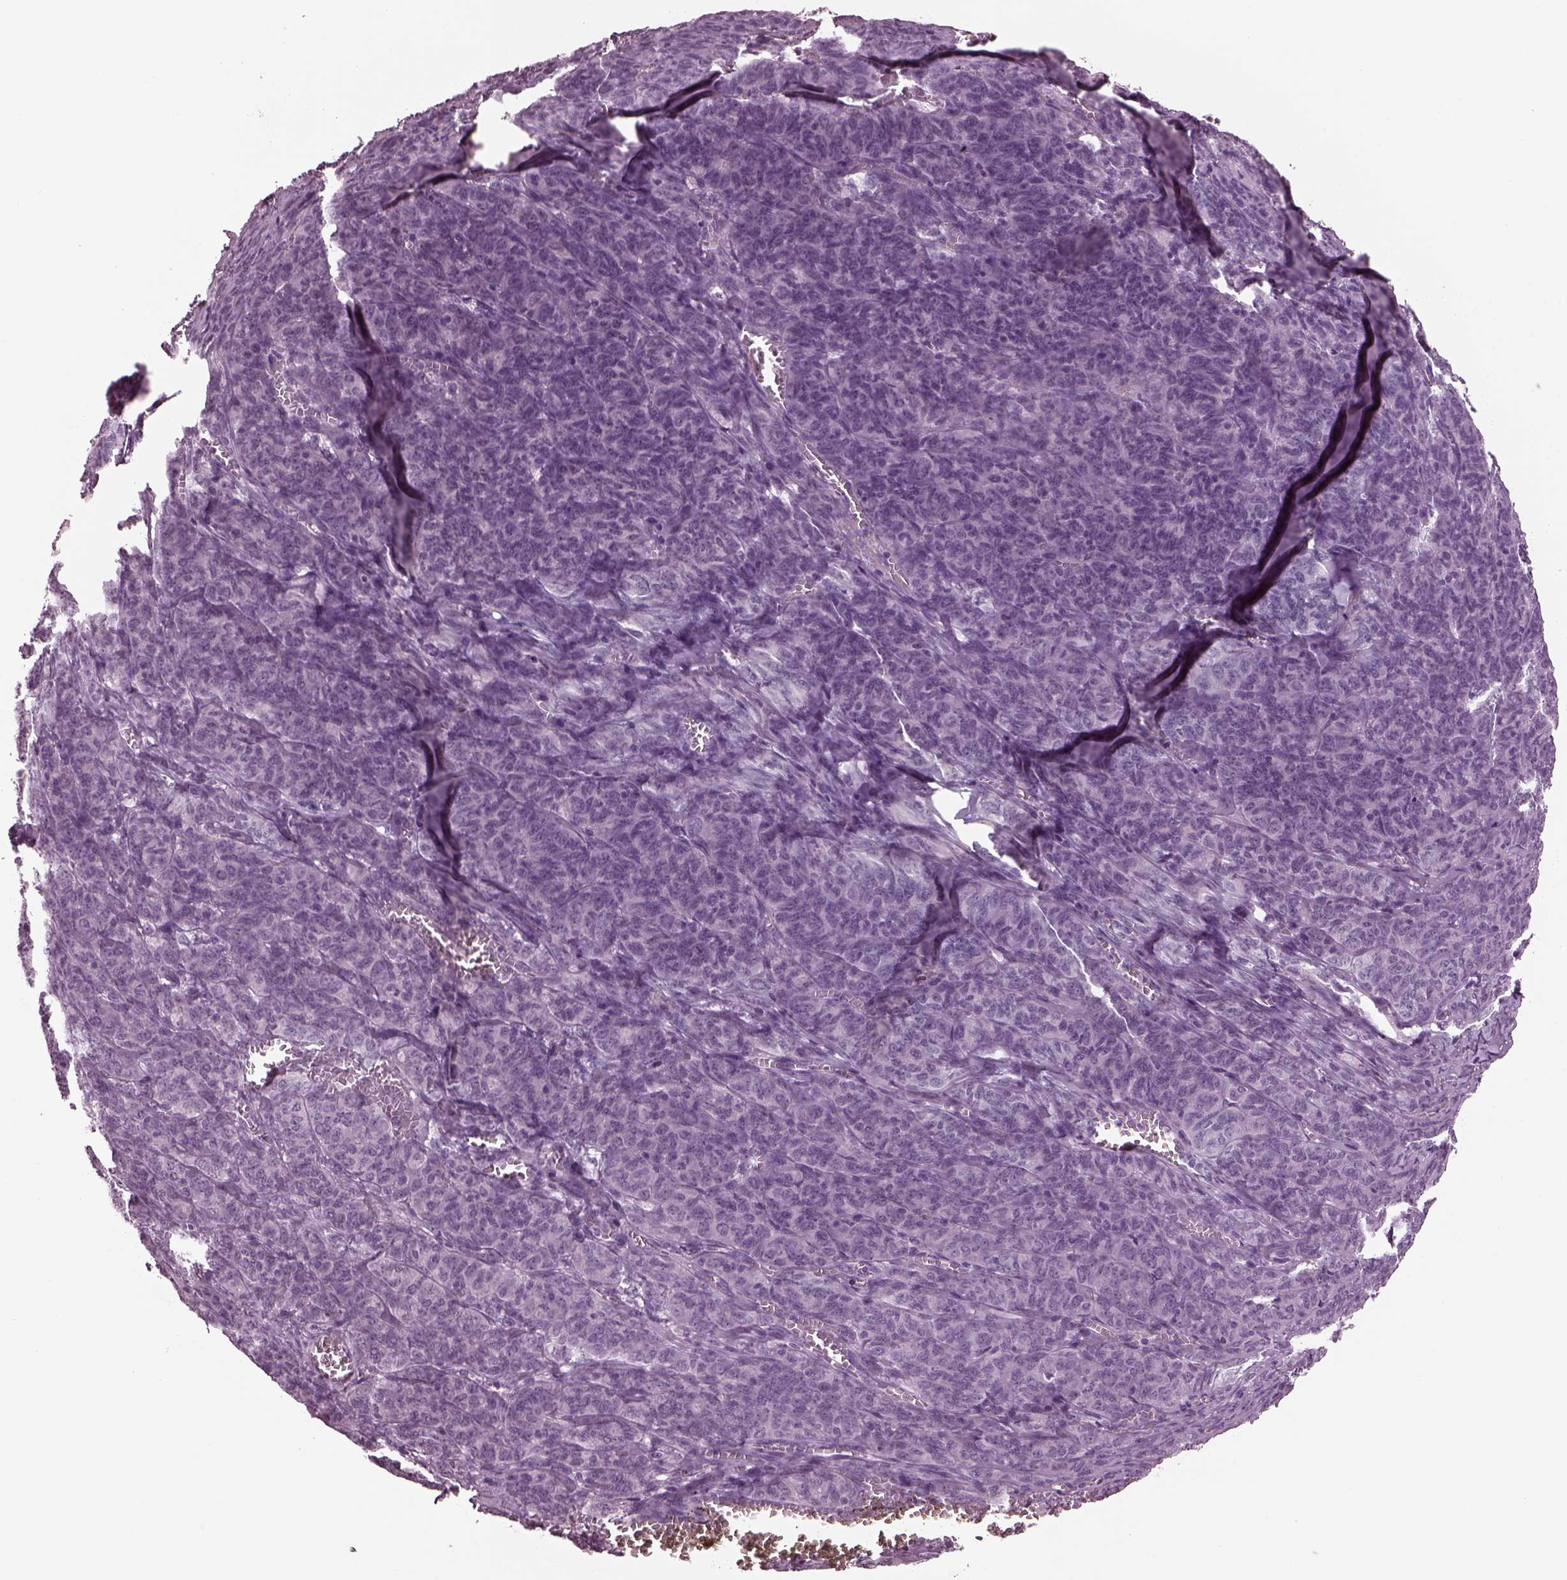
{"staining": {"intensity": "negative", "quantity": "none", "location": "none"}, "tissue": "ovarian cancer", "cell_type": "Tumor cells", "image_type": "cancer", "snomed": [{"axis": "morphology", "description": "Carcinoma, endometroid"}, {"axis": "topography", "description": "Ovary"}], "caption": "An image of human ovarian cancer is negative for staining in tumor cells.", "gene": "MIB2", "patient": {"sex": "female", "age": 80}}